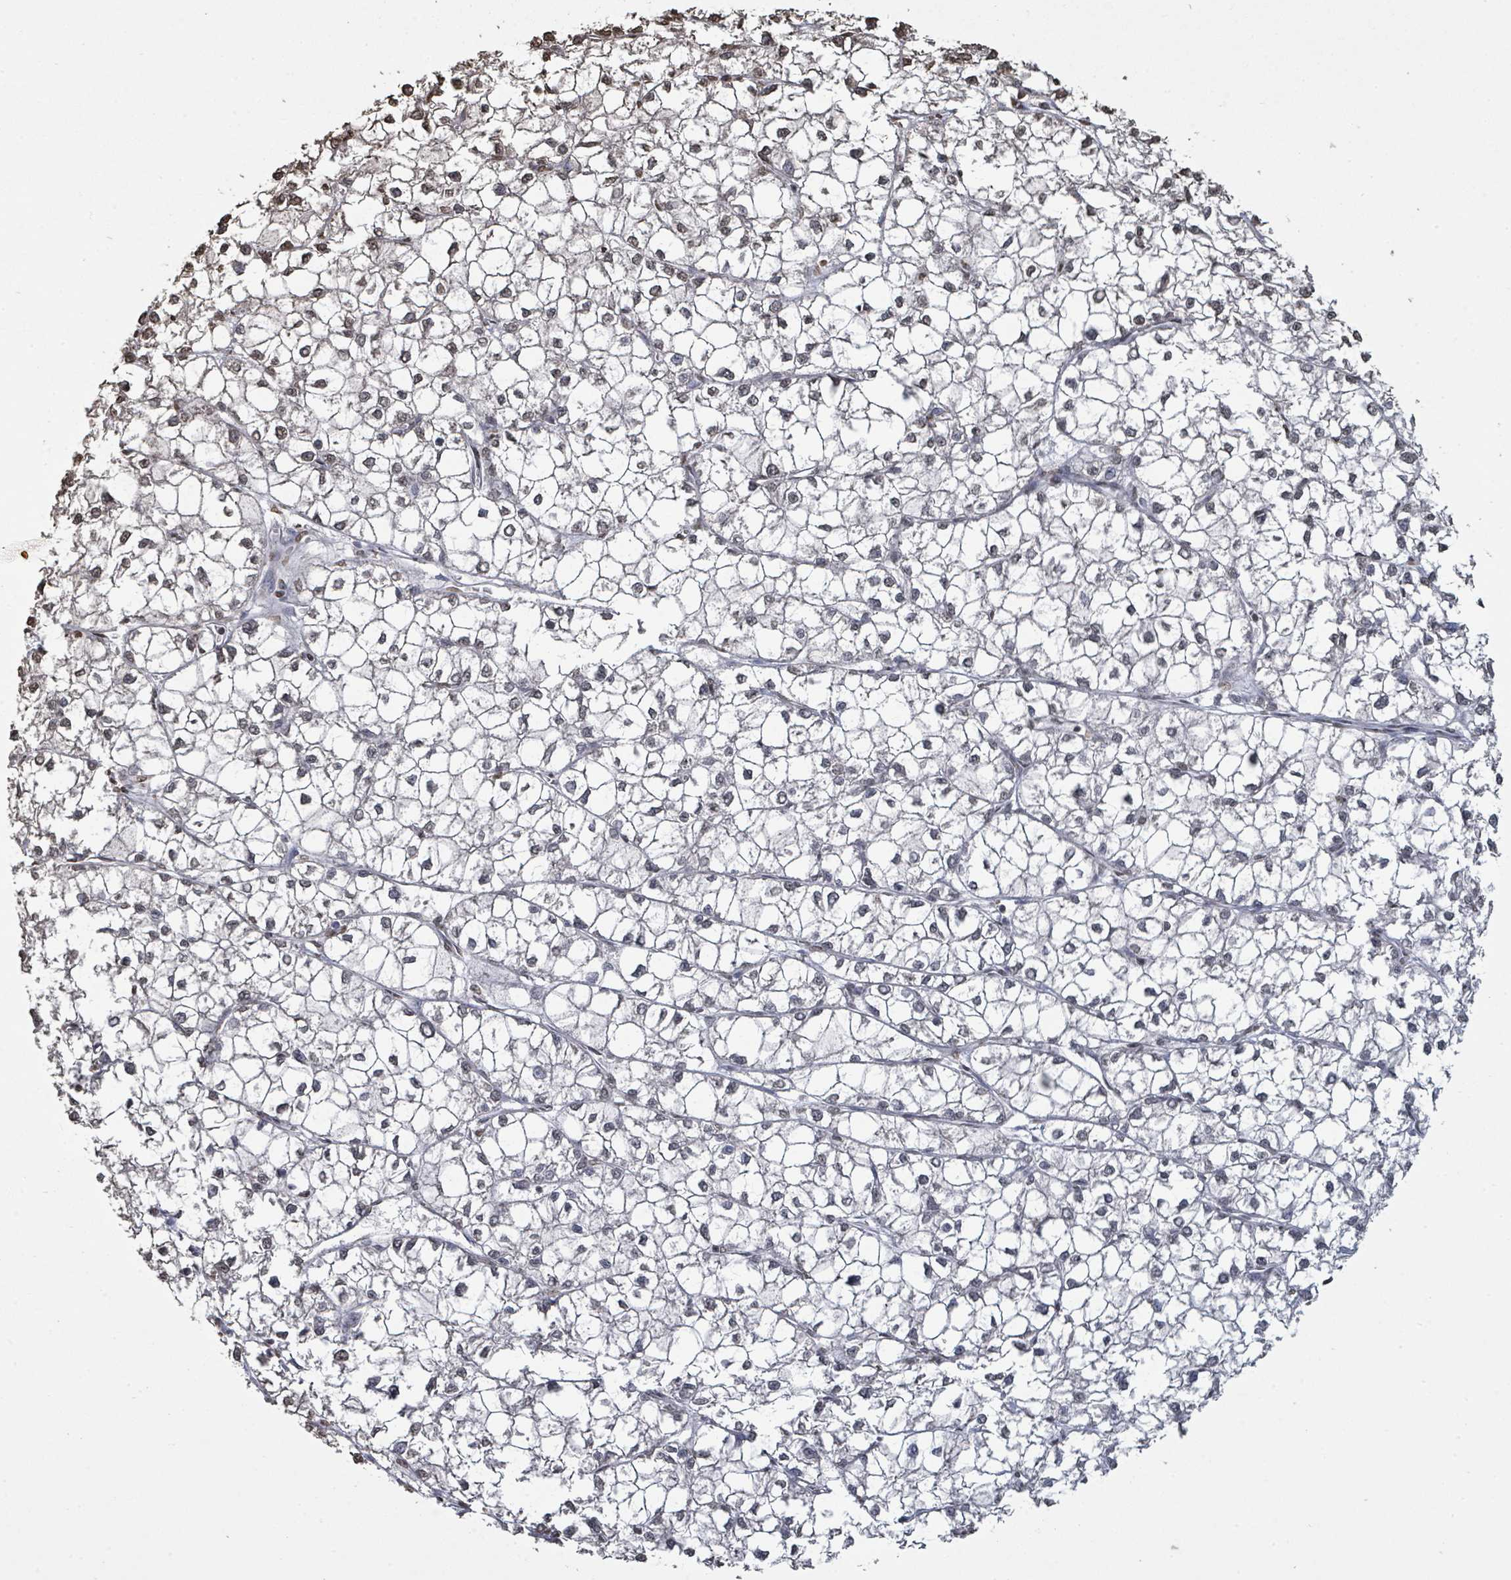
{"staining": {"intensity": "negative", "quantity": "none", "location": "none"}, "tissue": "liver cancer", "cell_type": "Tumor cells", "image_type": "cancer", "snomed": [{"axis": "morphology", "description": "Carcinoma, Hepatocellular, NOS"}, {"axis": "topography", "description": "Liver"}], "caption": "Tumor cells show no significant protein staining in liver hepatocellular carcinoma.", "gene": "MRPS12", "patient": {"sex": "female", "age": 43}}